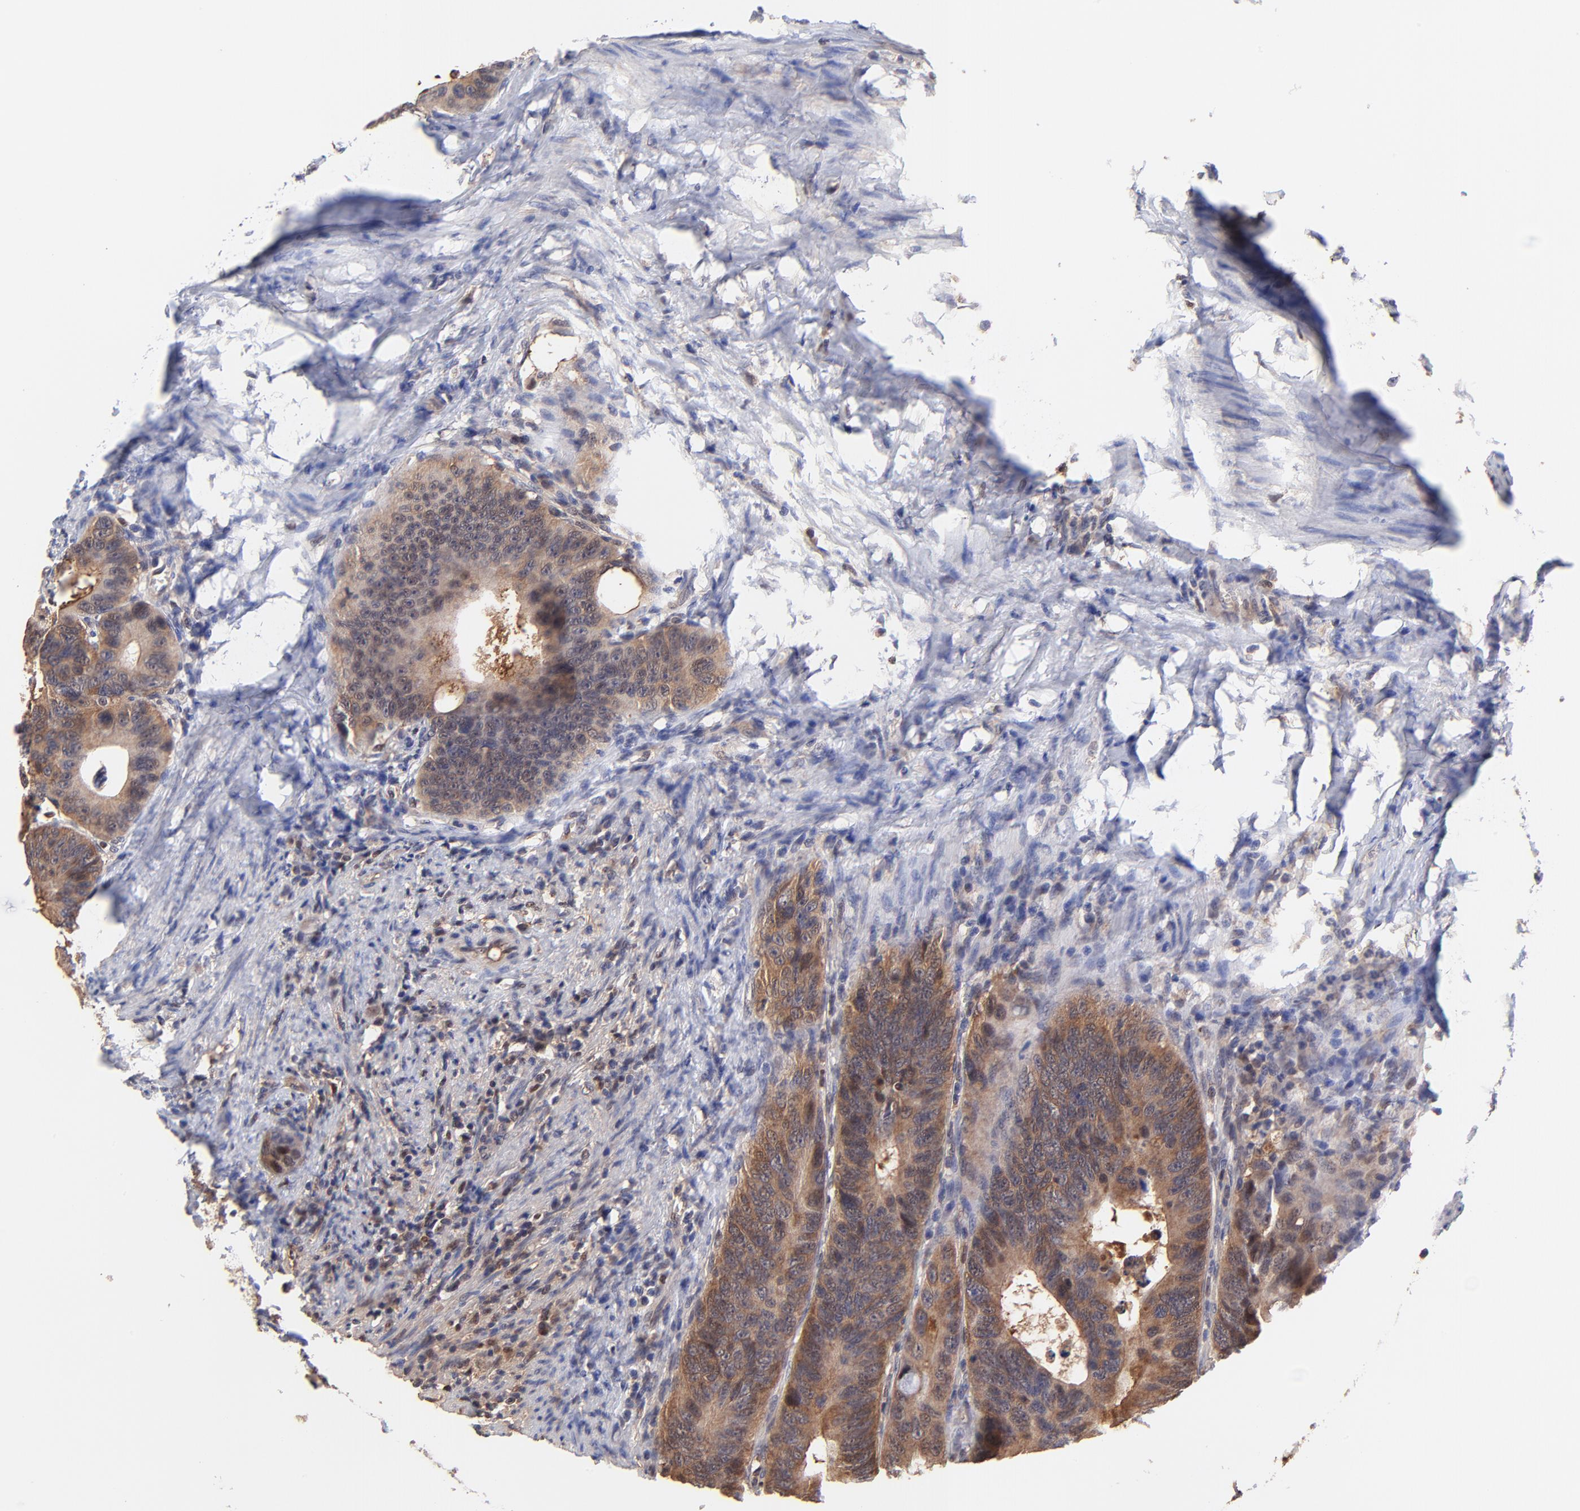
{"staining": {"intensity": "strong", "quantity": ">75%", "location": "cytoplasmic/membranous"}, "tissue": "colorectal cancer", "cell_type": "Tumor cells", "image_type": "cancer", "snomed": [{"axis": "morphology", "description": "Adenocarcinoma, NOS"}, {"axis": "topography", "description": "Colon"}], "caption": "IHC of human colorectal cancer exhibits high levels of strong cytoplasmic/membranous staining in about >75% of tumor cells.", "gene": "PSMA6", "patient": {"sex": "female", "age": 55}}